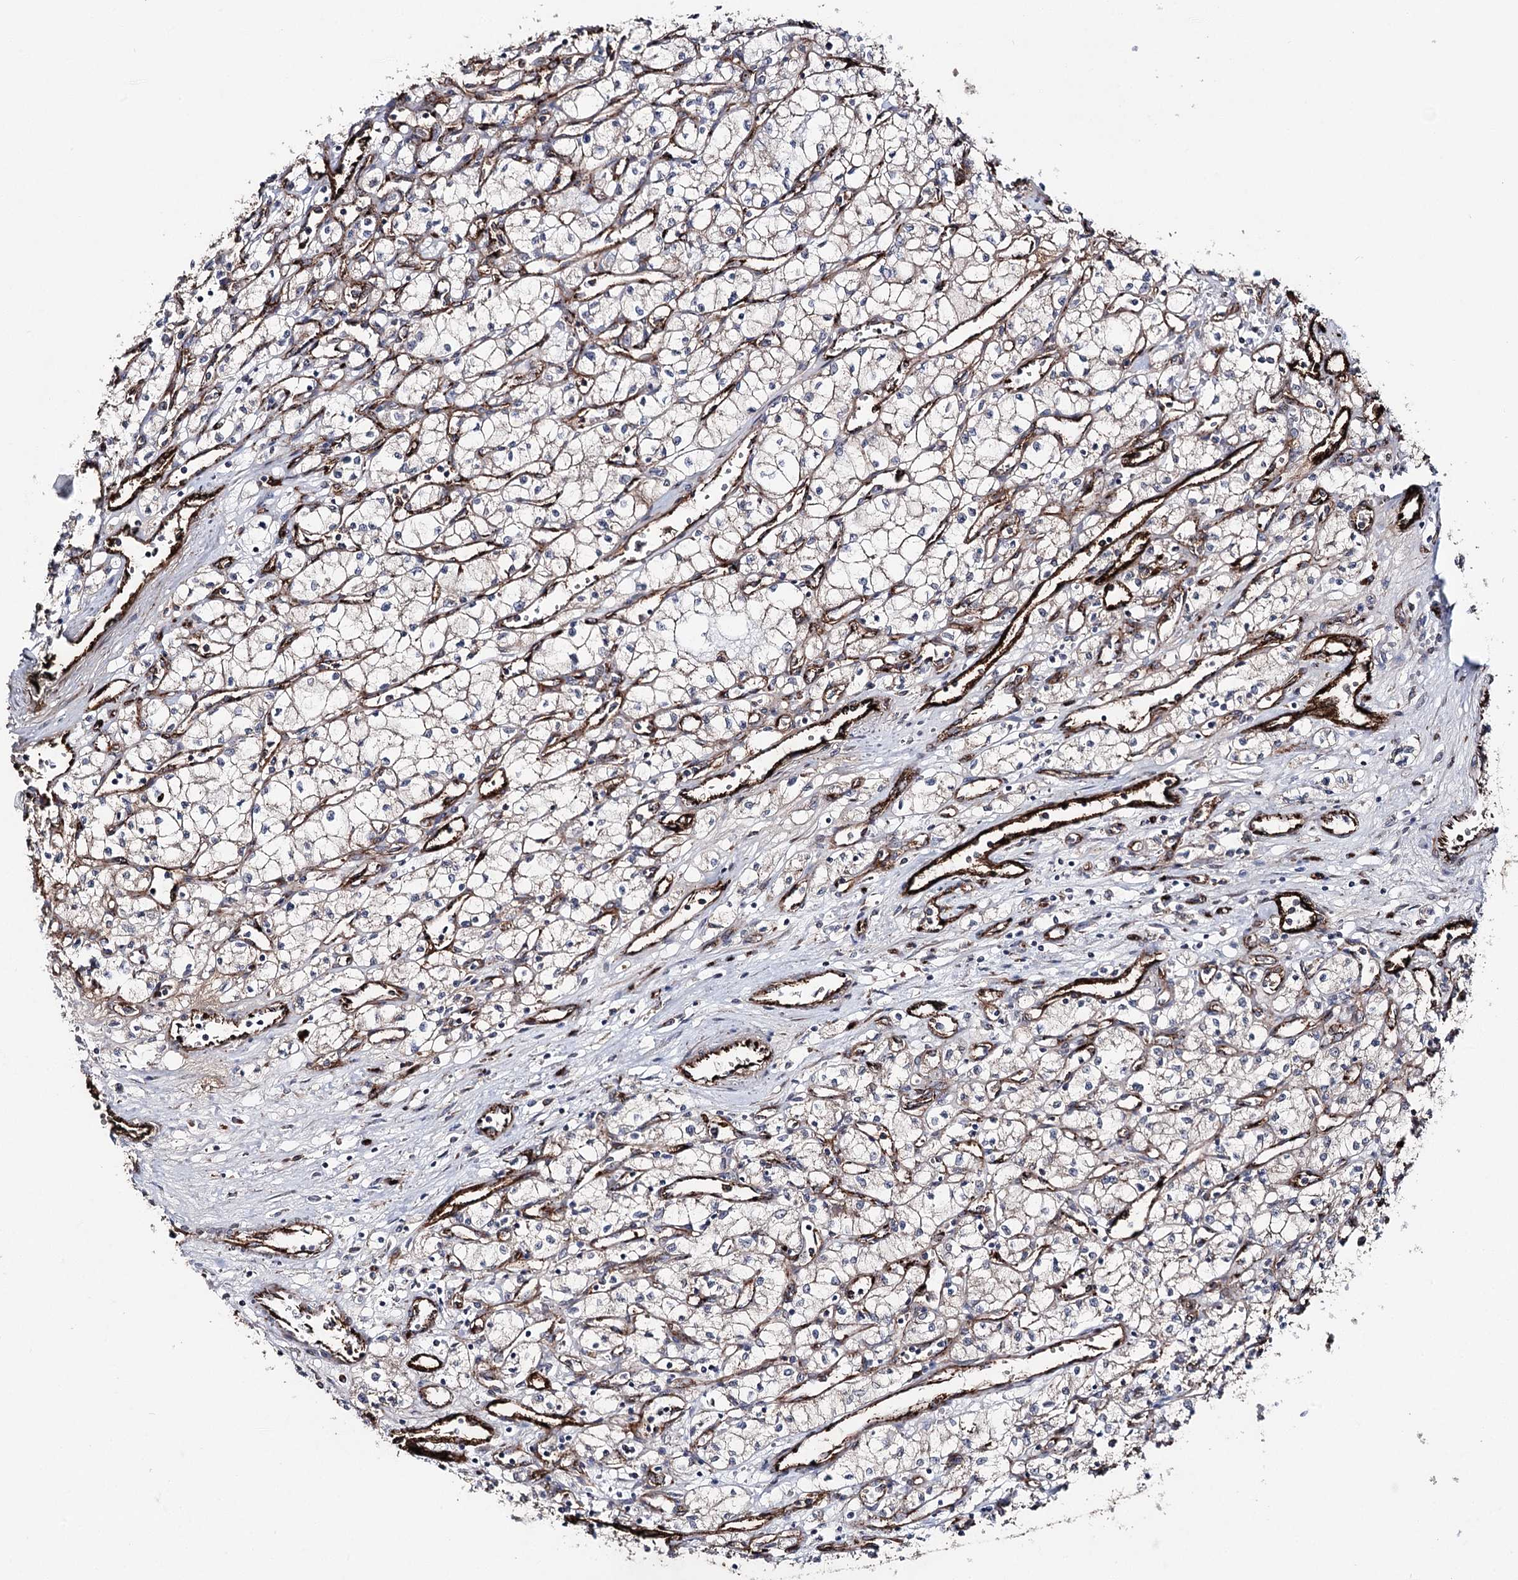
{"staining": {"intensity": "weak", "quantity": "25%-75%", "location": "cytoplasmic/membranous"}, "tissue": "renal cancer", "cell_type": "Tumor cells", "image_type": "cancer", "snomed": [{"axis": "morphology", "description": "Adenocarcinoma, NOS"}, {"axis": "topography", "description": "Kidney"}], "caption": "The micrograph exhibits staining of adenocarcinoma (renal), revealing weak cytoplasmic/membranous protein positivity (brown color) within tumor cells.", "gene": "MIB1", "patient": {"sex": "male", "age": 59}}